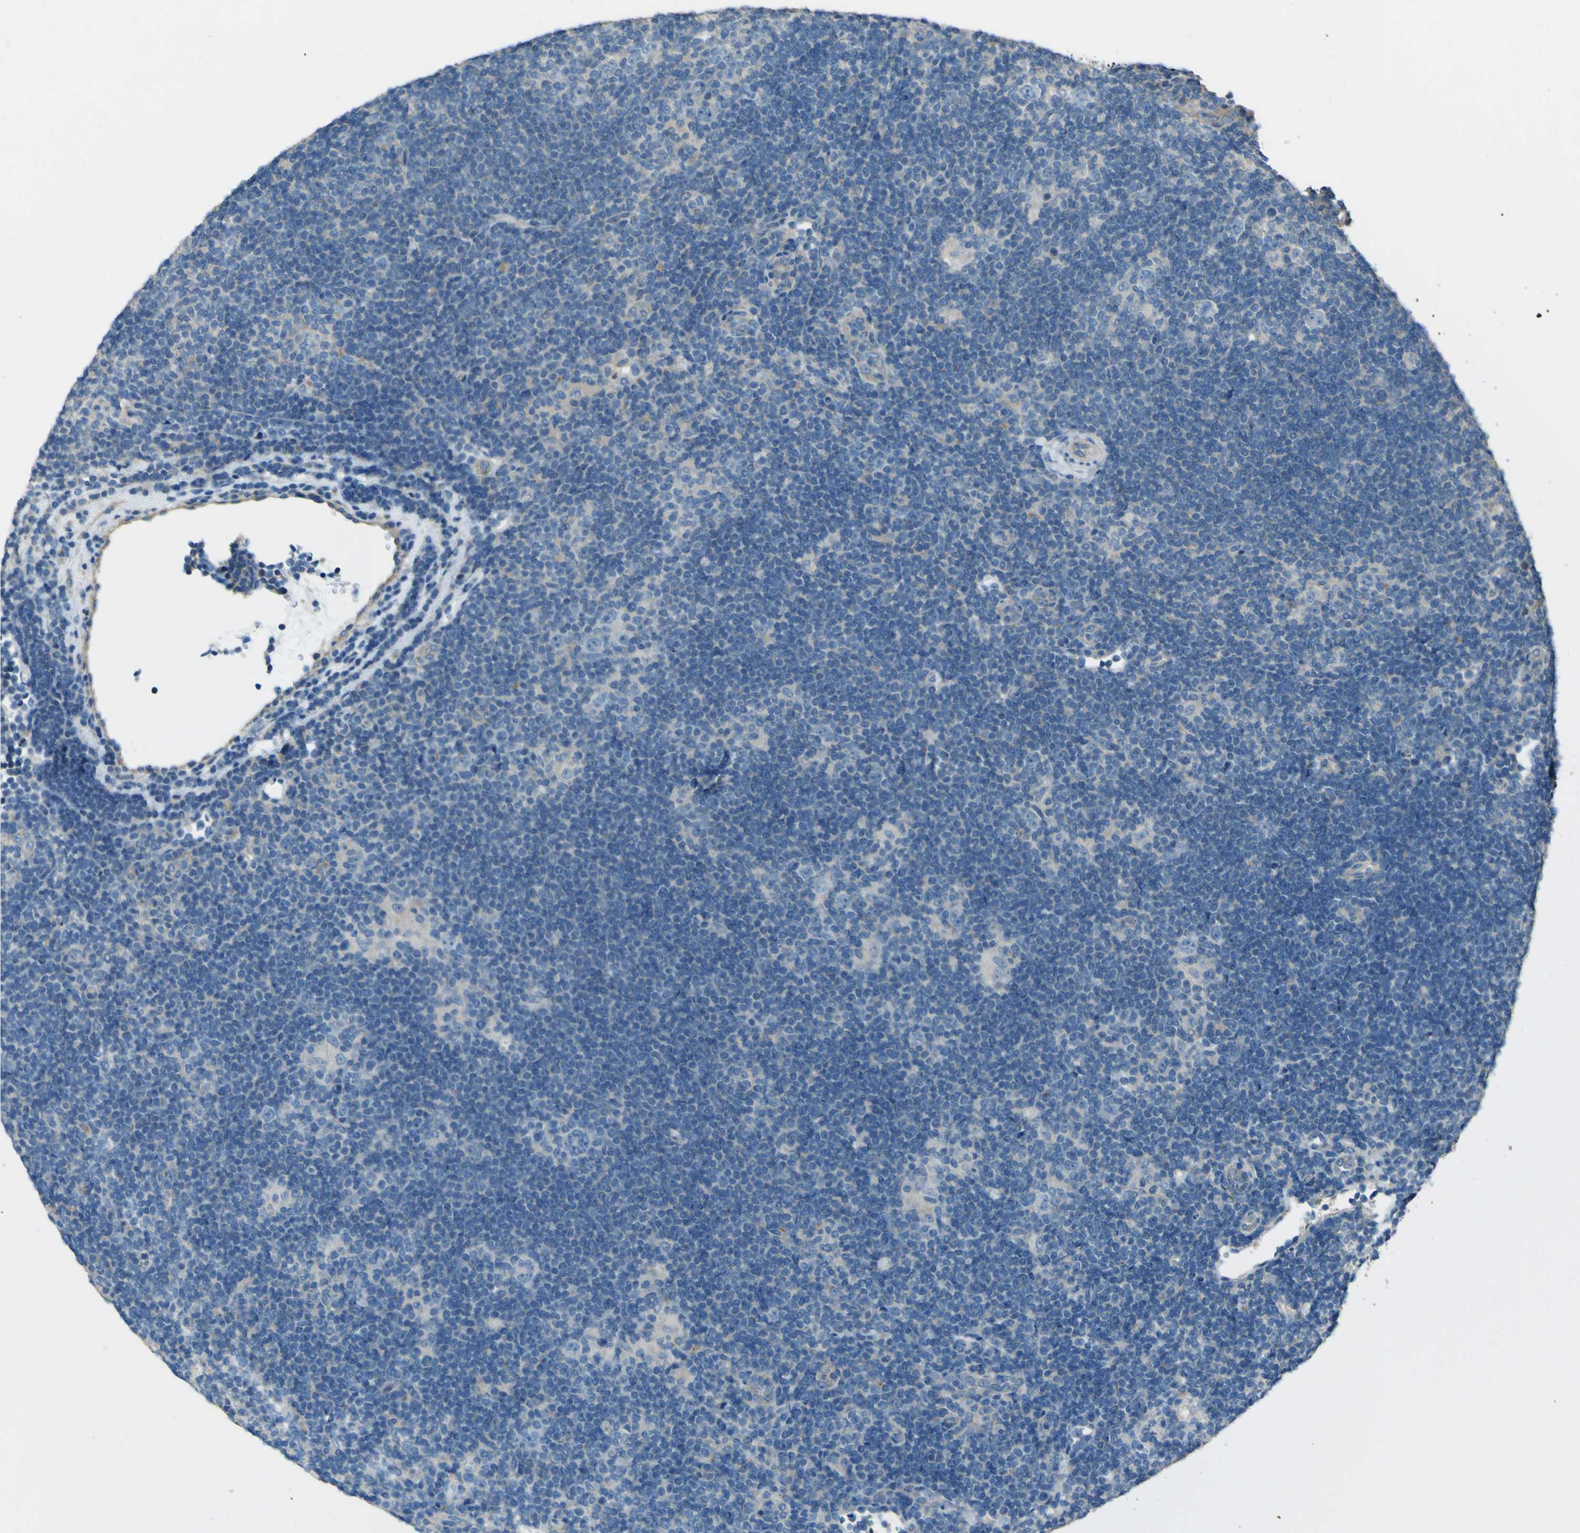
{"staining": {"intensity": "negative", "quantity": "none", "location": "none"}, "tissue": "lymphoma", "cell_type": "Tumor cells", "image_type": "cancer", "snomed": [{"axis": "morphology", "description": "Hodgkin's disease, NOS"}, {"axis": "topography", "description": "Lymph node"}], "caption": "IHC photomicrograph of human lymphoma stained for a protein (brown), which shows no staining in tumor cells.", "gene": "NAALADL2", "patient": {"sex": "female", "age": 57}}